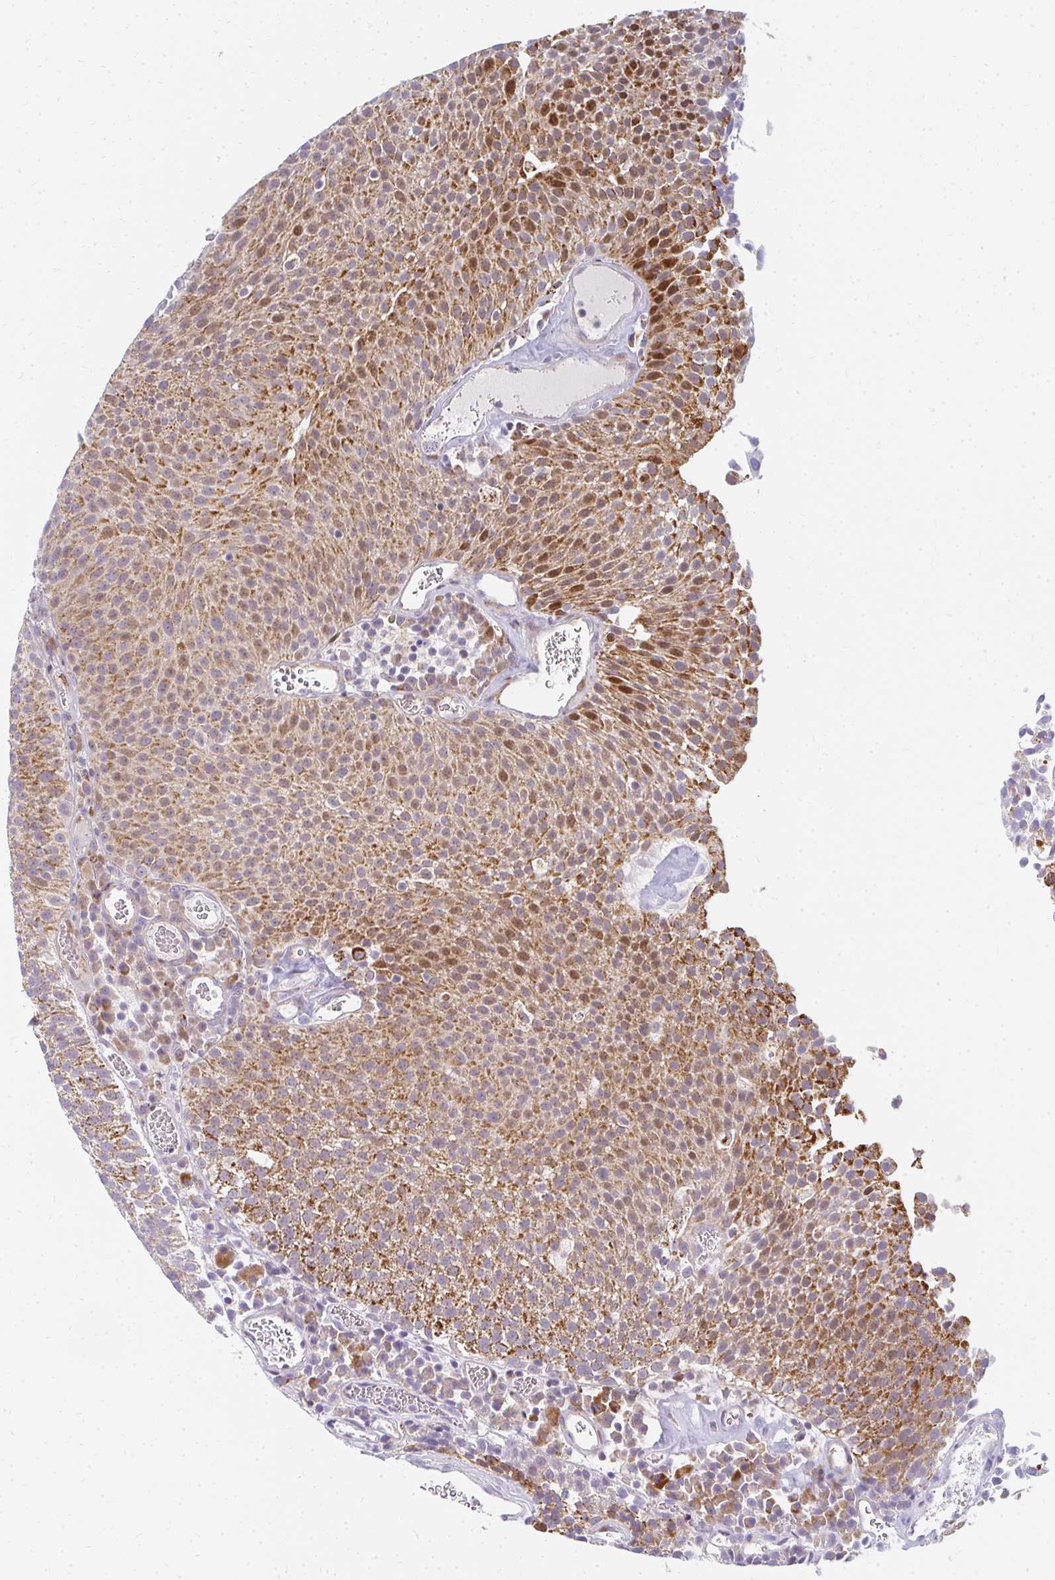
{"staining": {"intensity": "strong", "quantity": ">75%", "location": "cytoplasmic/membranous,nuclear"}, "tissue": "urothelial cancer", "cell_type": "Tumor cells", "image_type": "cancer", "snomed": [{"axis": "morphology", "description": "Urothelial carcinoma, Low grade"}, {"axis": "topography", "description": "Urinary bladder"}], "caption": "There is high levels of strong cytoplasmic/membranous and nuclear positivity in tumor cells of low-grade urothelial carcinoma, as demonstrated by immunohistochemical staining (brown color).", "gene": "PLA2G5", "patient": {"sex": "female", "age": 79}}